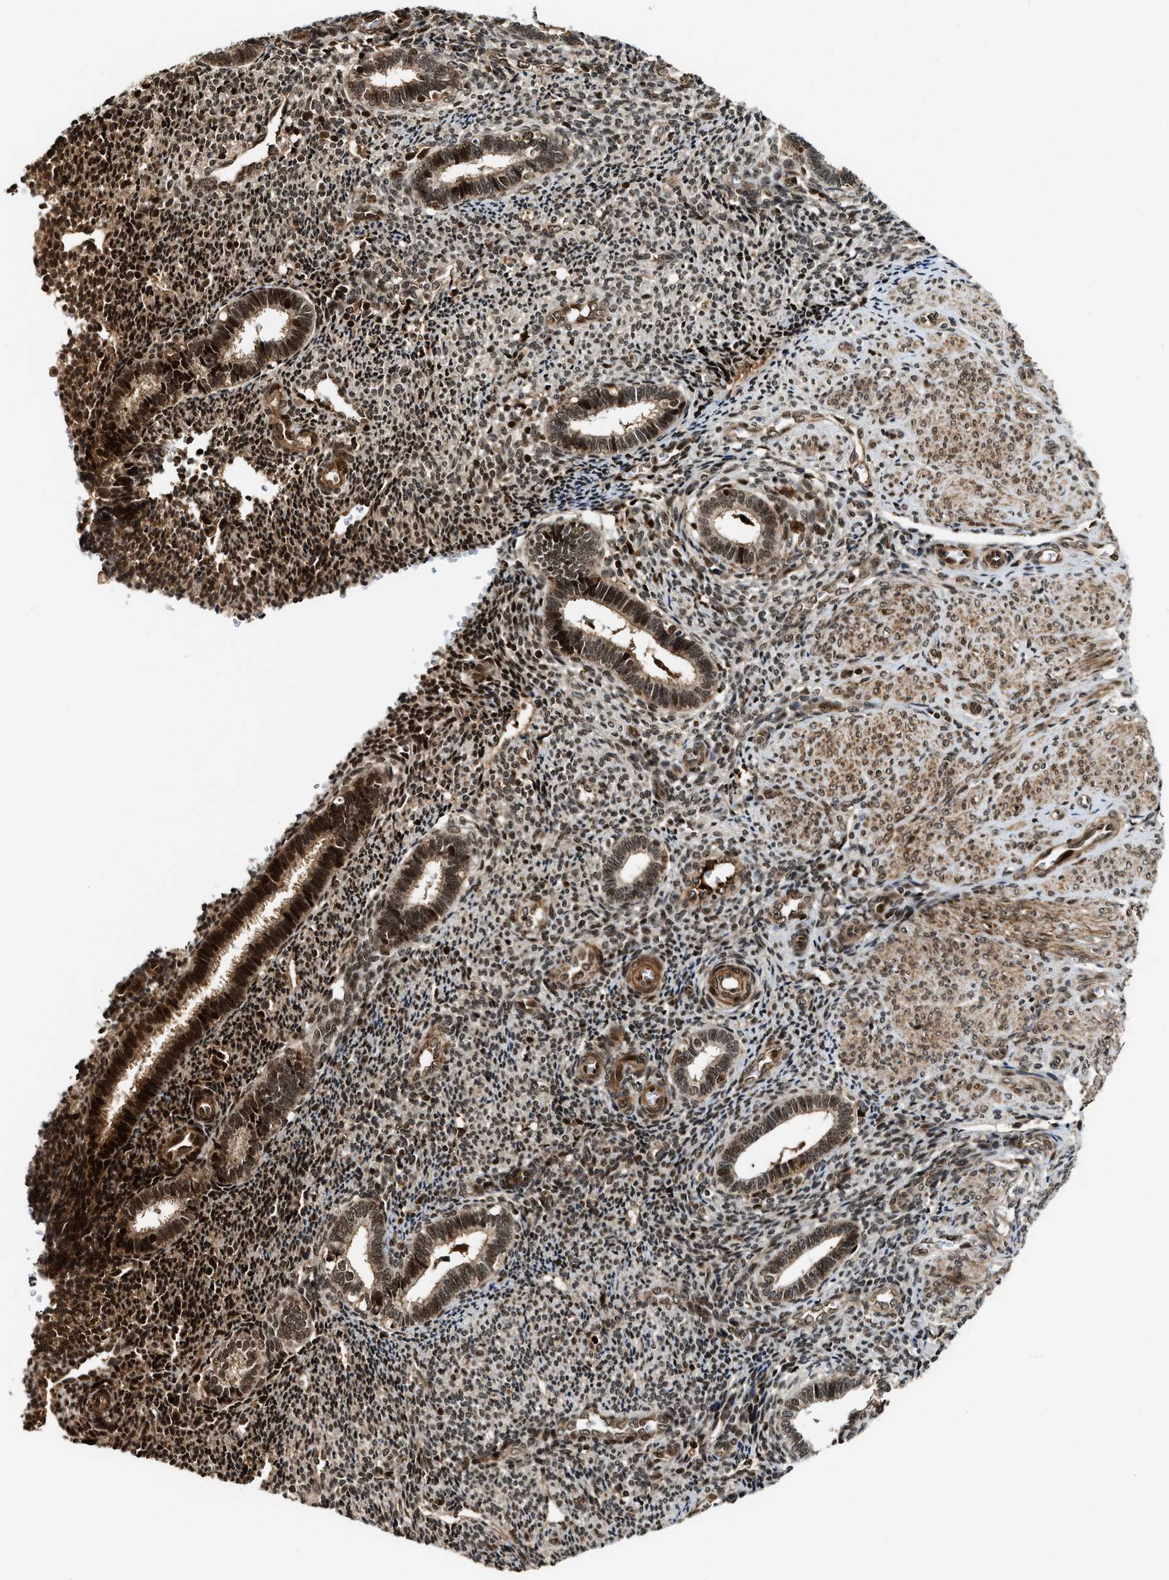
{"staining": {"intensity": "strong", "quantity": ">75%", "location": "cytoplasmic/membranous,nuclear"}, "tissue": "endometrium", "cell_type": "Cells in endometrial stroma", "image_type": "normal", "snomed": [{"axis": "morphology", "description": "Normal tissue, NOS"}, {"axis": "topography", "description": "Endometrium"}], "caption": "Strong cytoplasmic/membranous,nuclear positivity for a protein is seen in about >75% of cells in endometrial stroma of benign endometrium using immunohistochemistry (IHC).", "gene": "MDM2", "patient": {"sex": "female", "age": 27}}